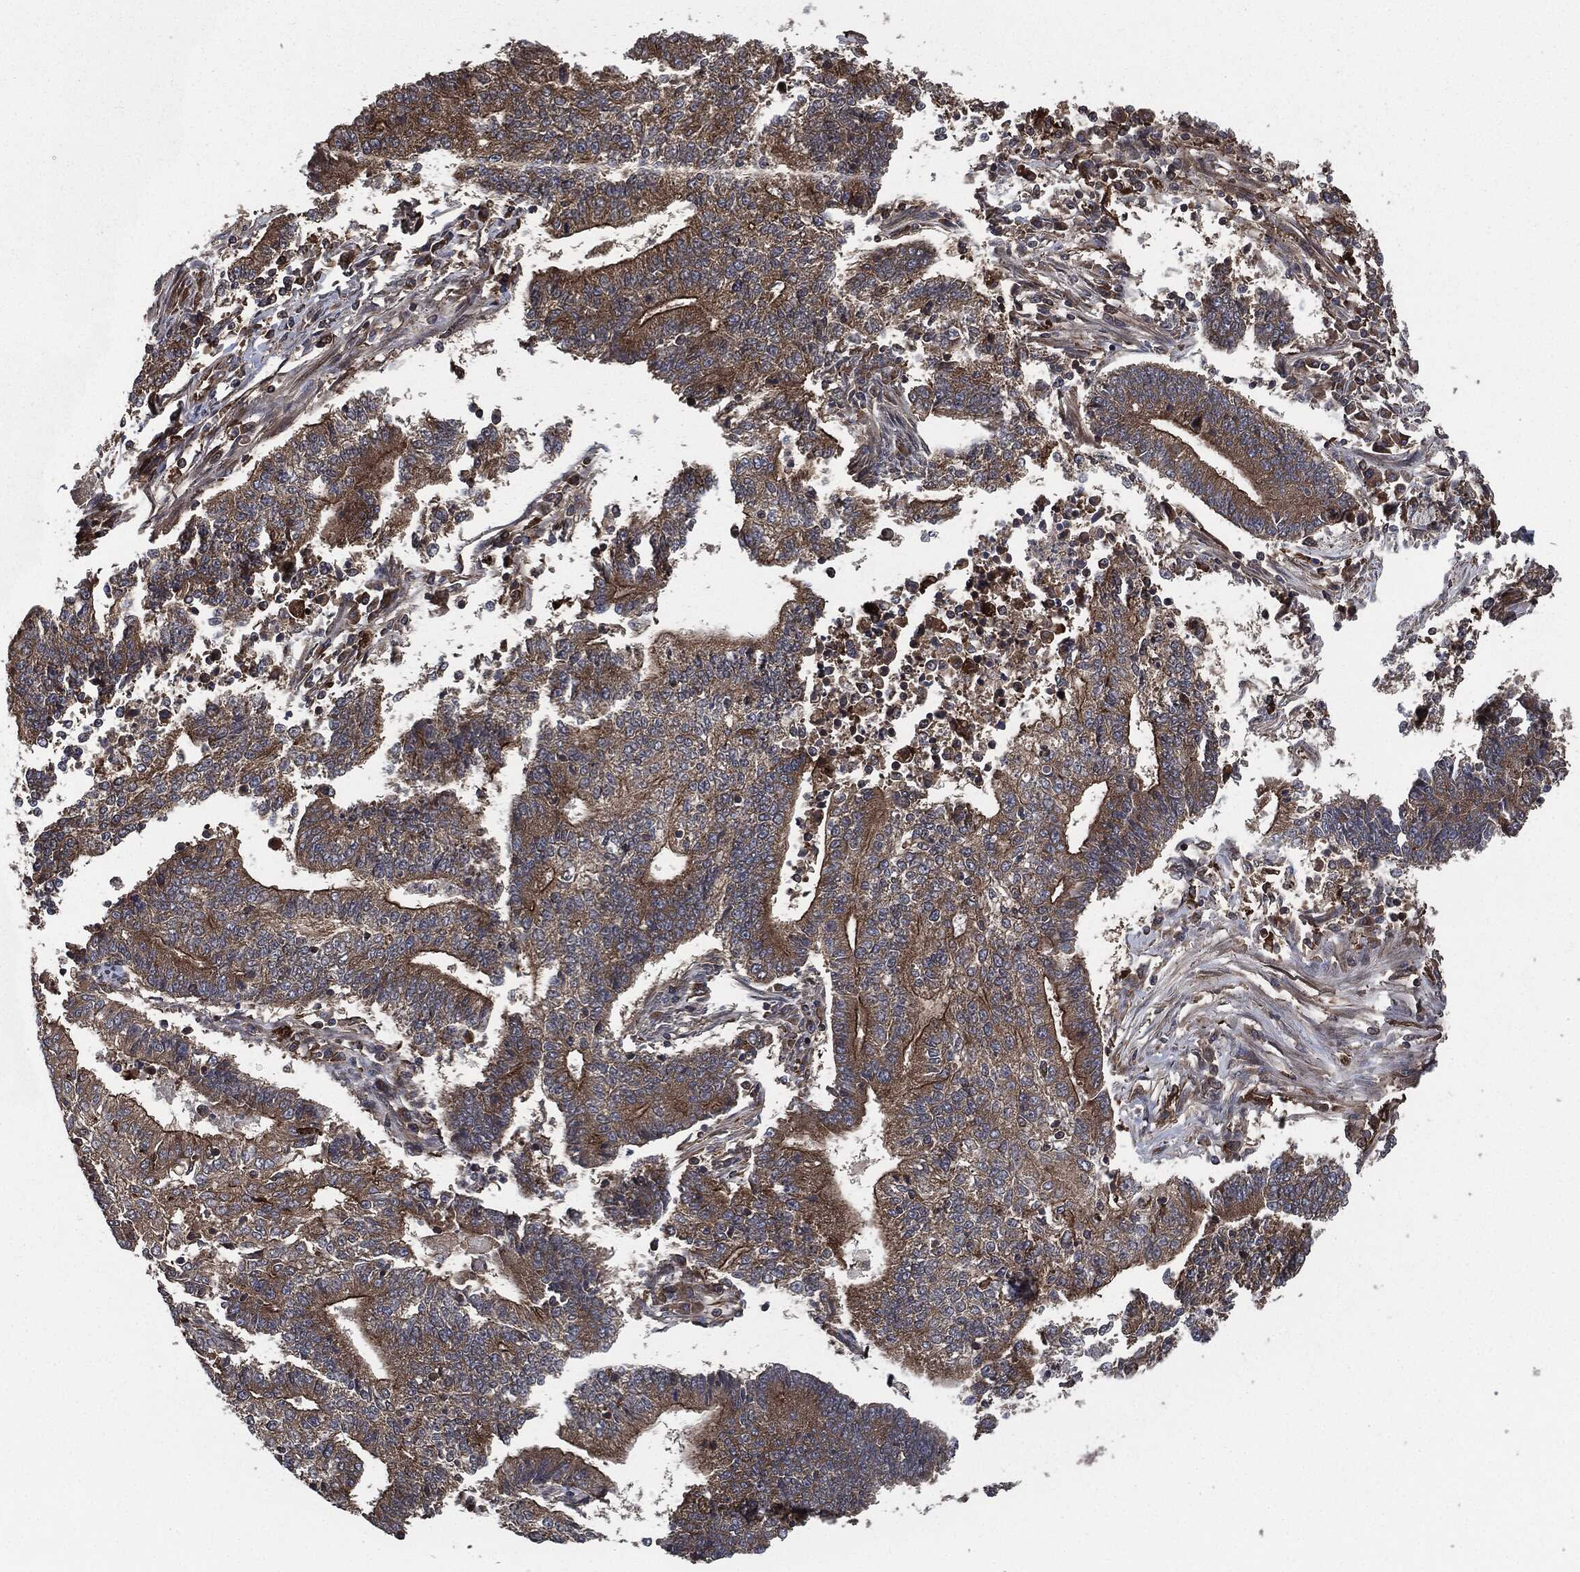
{"staining": {"intensity": "moderate", "quantity": "25%-75%", "location": "cytoplasmic/membranous"}, "tissue": "endometrial cancer", "cell_type": "Tumor cells", "image_type": "cancer", "snomed": [{"axis": "morphology", "description": "Adenocarcinoma, NOS"}, {"axis": "topography", "description": "Uterus"}, {"axis": "topography", "description": "Endometrium"}], "caption": "Endometrial adenocarcinoma stained with DAB IHC demonstrates medium levels of moderate cytoplasmic/membranous positivity in approximately 25%-75% of tumor cells.", "gene": "RAP1GDS1", "patient": {"sex": "female", "age": 54}}